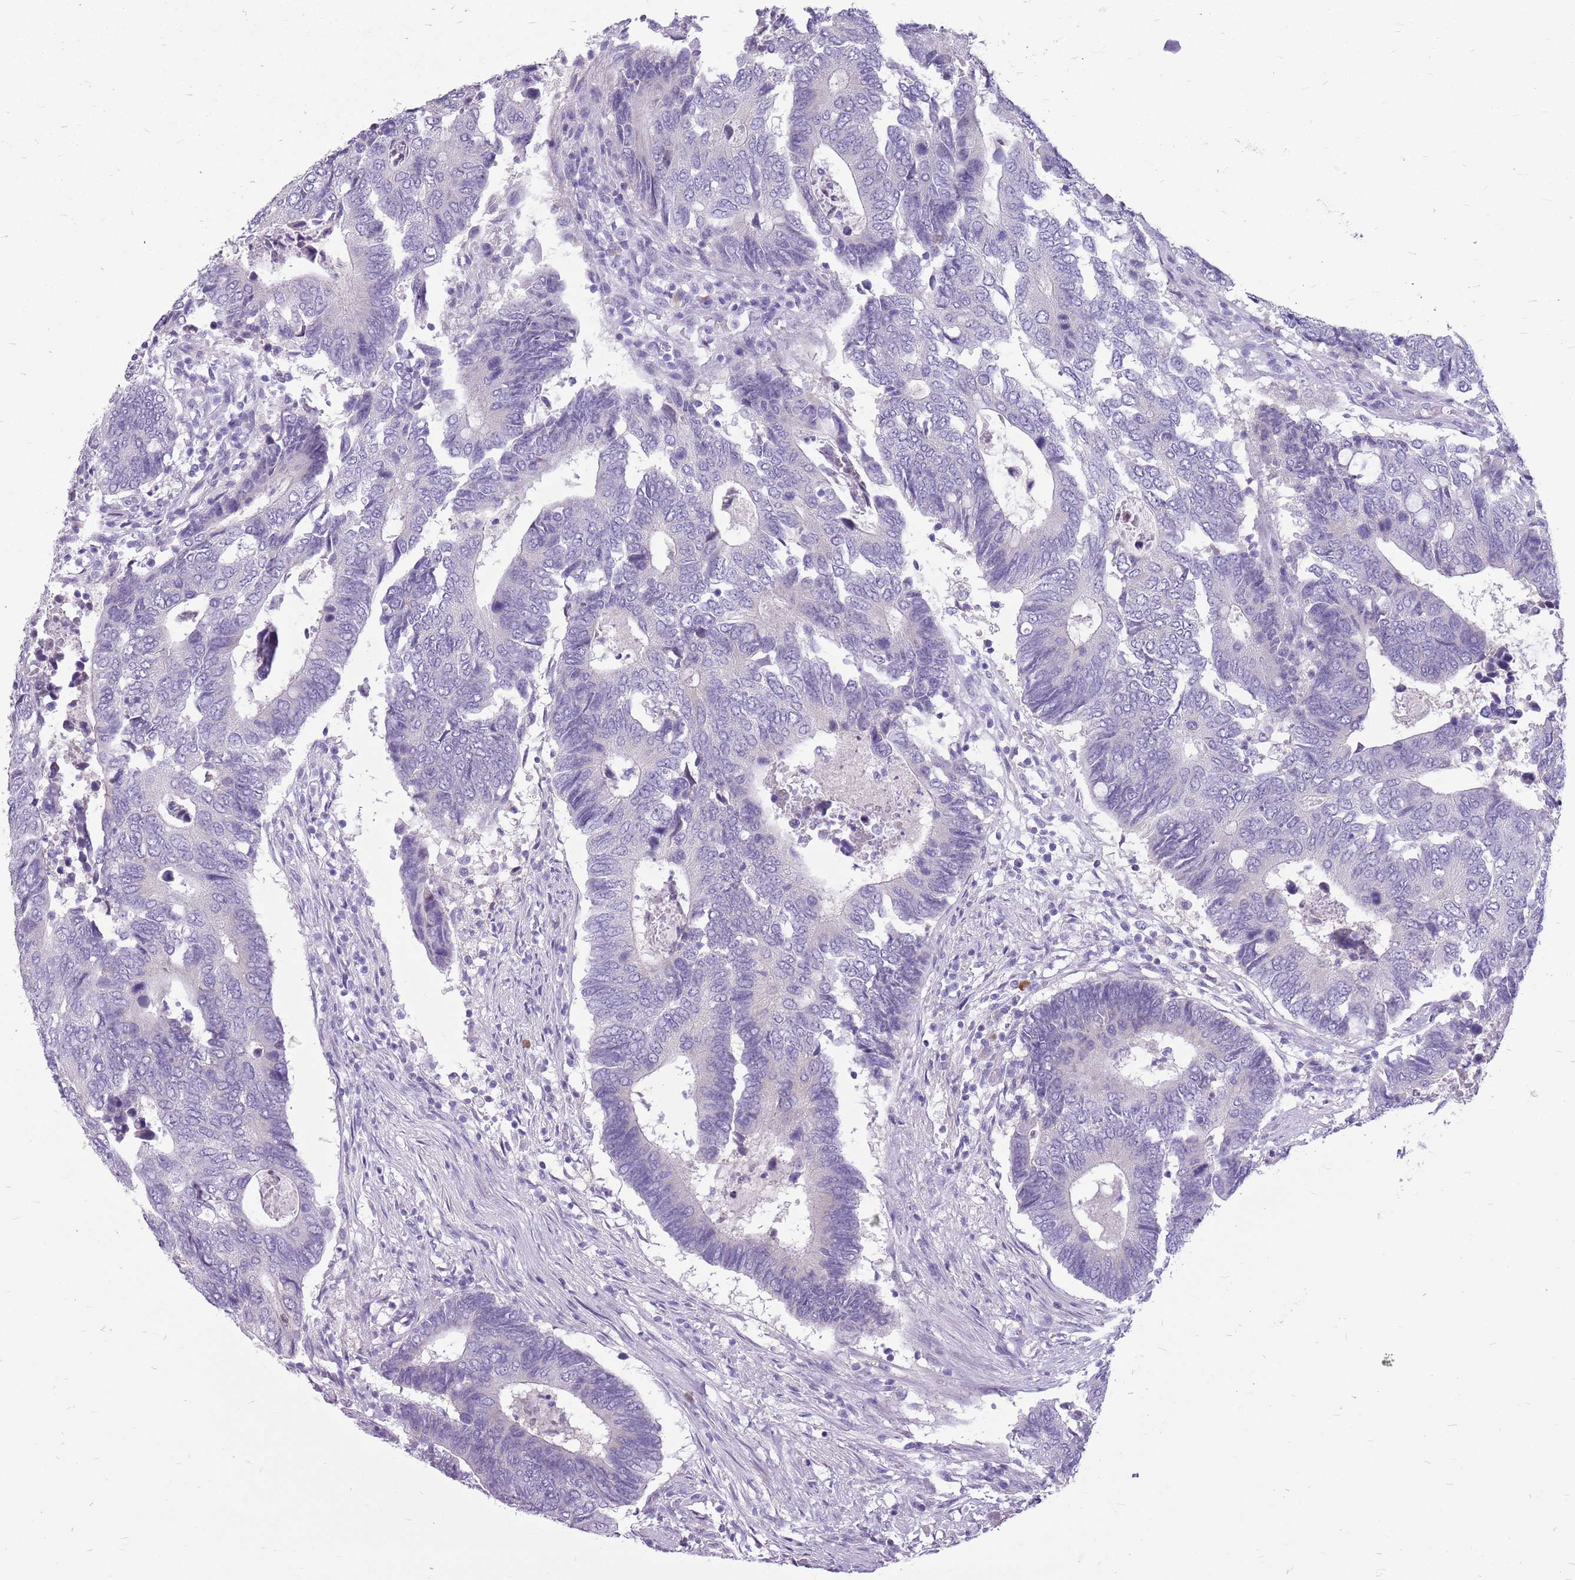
{"staining": {"intensity": "negative", "quantity": "none", "location": "none"}, "tissue": "colorectal cancer", "cell_type": "Tumor cells", "image_type": "cancer", "snomed": [{"axis": "morphology", "description": "Adenocarcinoma, NOS"}, {"axis": "topography", "description": "Colon"}], "caption": "Immunohistochemical staining of human adenocarcinoma (colorectal) exhibits no significant expression in tumor cells. (Brightfield microscopy of DAB (3,3'-diaminobenzidine) immunohistochemistry at high magnification).", "gene": "ZNF425", "patient": {"sex": "male", "age": 87}}